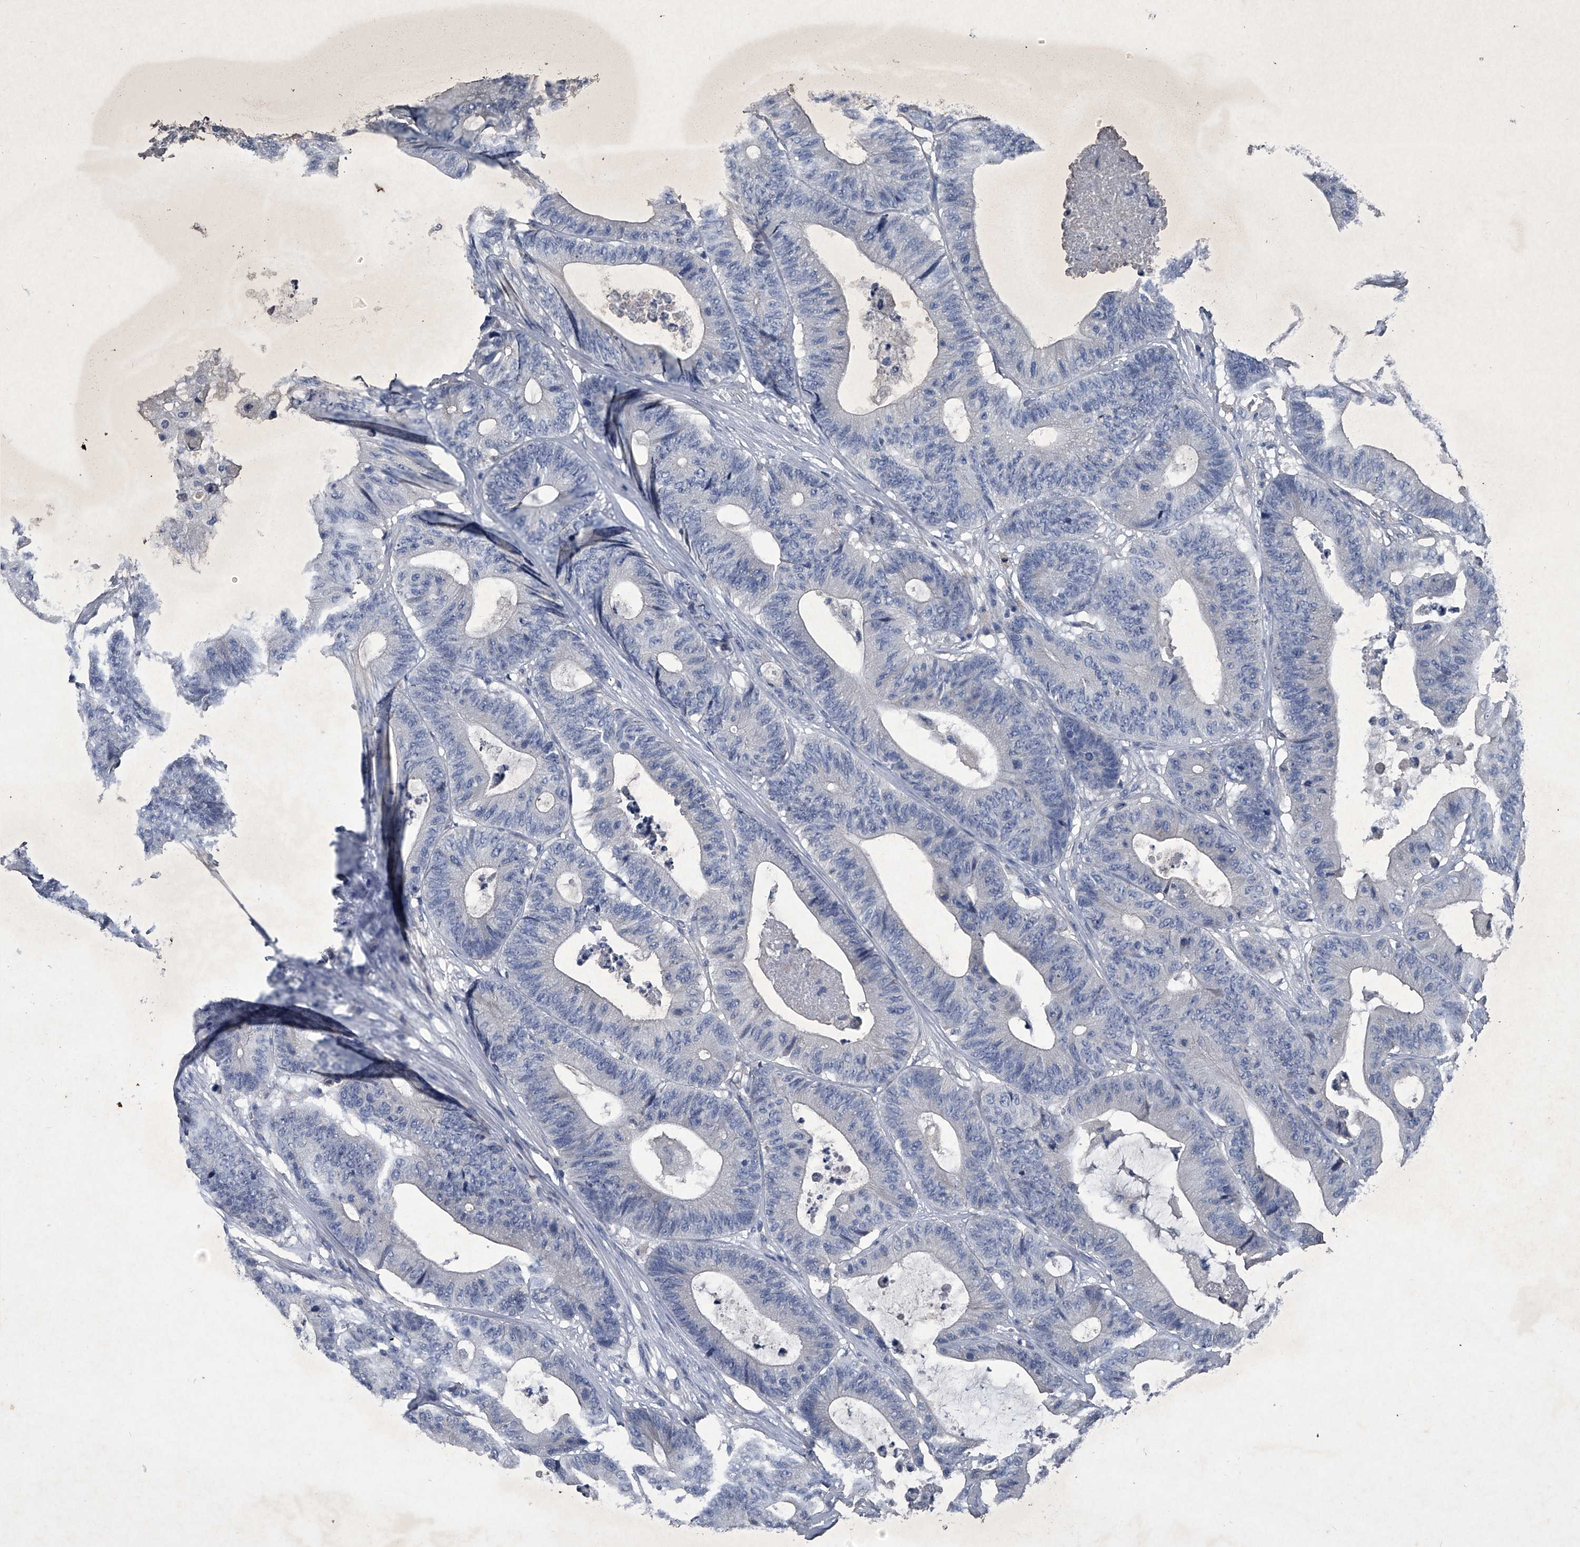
{"staining": {"intensity": "negative", "quantity": "none", "location": "none"}, "tissue": "colorectal cancer", "cell_type": "Tumor cells", "image_type": "cancer", "snomed": [{"axis": "morphology", "description": "Adenocarcinoma, NOS"}, {"axis": "topography", "description": "Colon"}], "caption": "Tumor cells show no significant protein expression in colorectal adenocarcinoma.", "gene": "MAPKAP1", "patient": {"sex": "female", "age": 84}}